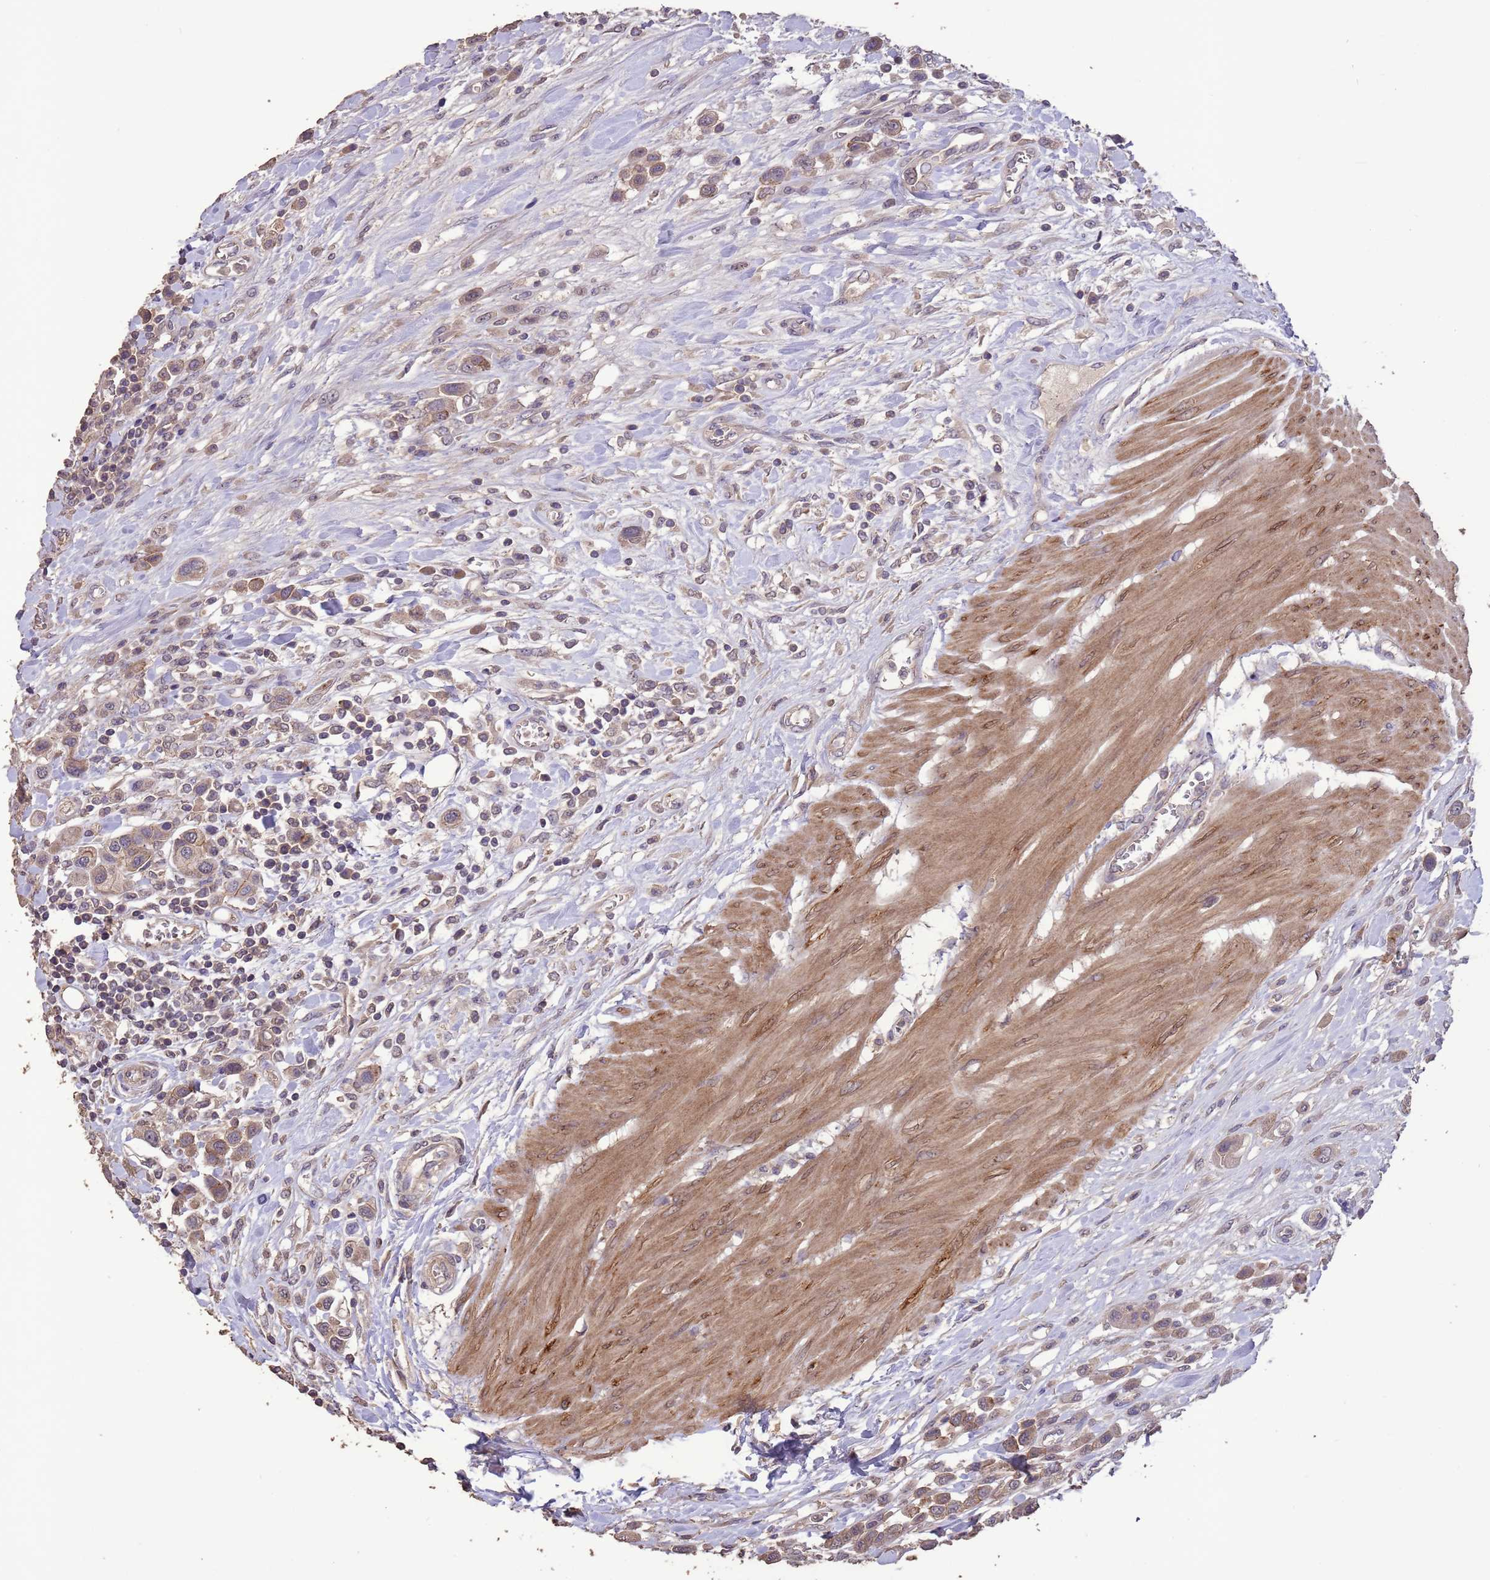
{"staining": {"intensity": "moderate", "quantity": ">75%", "location": "cytoplasmic/membranous"}, "tissue": "urothelial cancer", "cell_type": "Tumor cells", "image_type": "cancer", "snomed": [{"axis": "morphology", "description": "Urothelial carcinoma, High grade"}, {"axis": "topography", "description": "Urinary bladder"}], "caption": "Moderate cytoplasmic/membranous expression is seen in about >75% of tumor cells in urothelial cancer. (Stains: DAB (3,3'-diaminobenzidine) in brown, nuclei in blue, Microscopy: brightfield microscopy at high magnification).", "gene": "SLC9B2", "patient": {"sex": "male", "age": 50}}